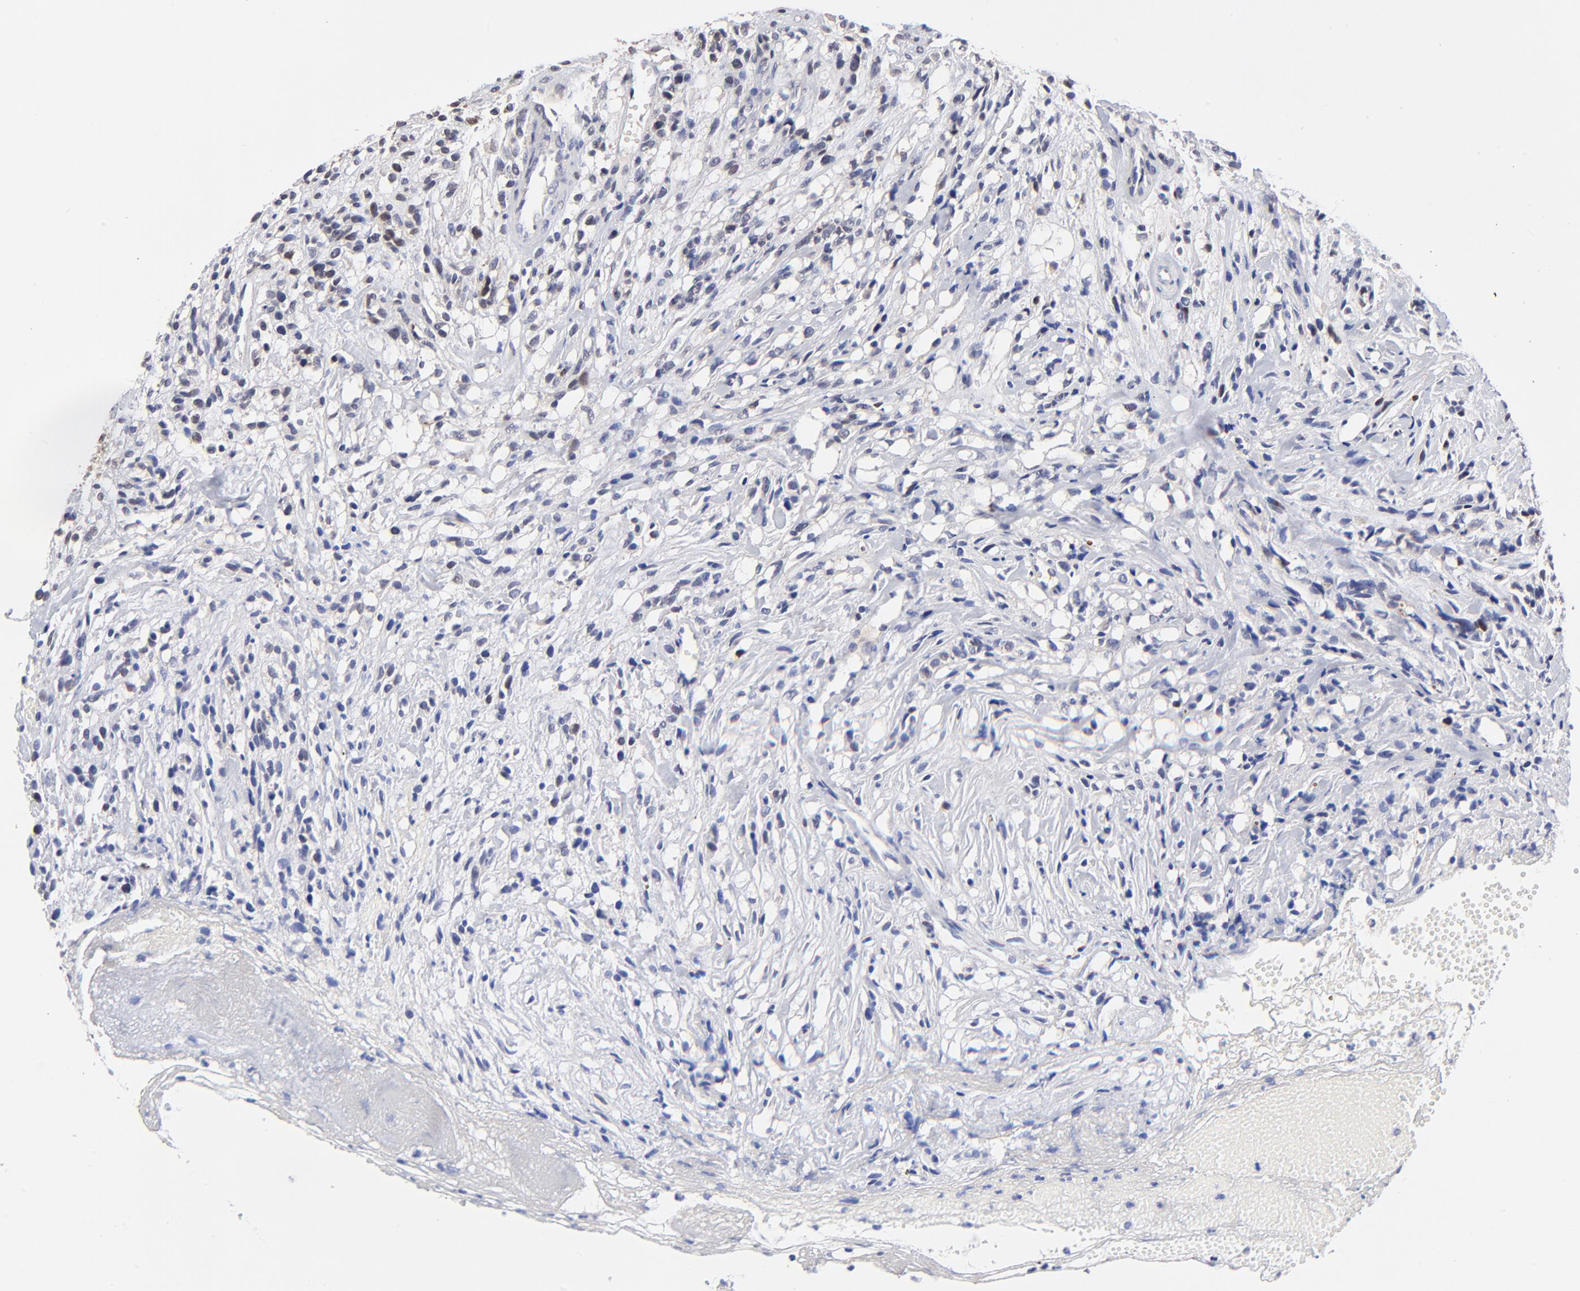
{"staining": {"intensity": "weak", "quantity": "<25%", "location": "nuclear"}, "tissue": "glioma", "cell_type": "Tumor cells", "image_type": "cancer", "snomed": [{"axis": "morphology", "description": "Glioma, malignant, High grade"}, {"axis": "topography", "description": "Brain"}], "caption": "The micrograph demonstrates no significant positivity in tumor cells of high-grade glioma (malignant).", "gene": "DCTPP1", "patient": {"sex": "male", "age": 66}}